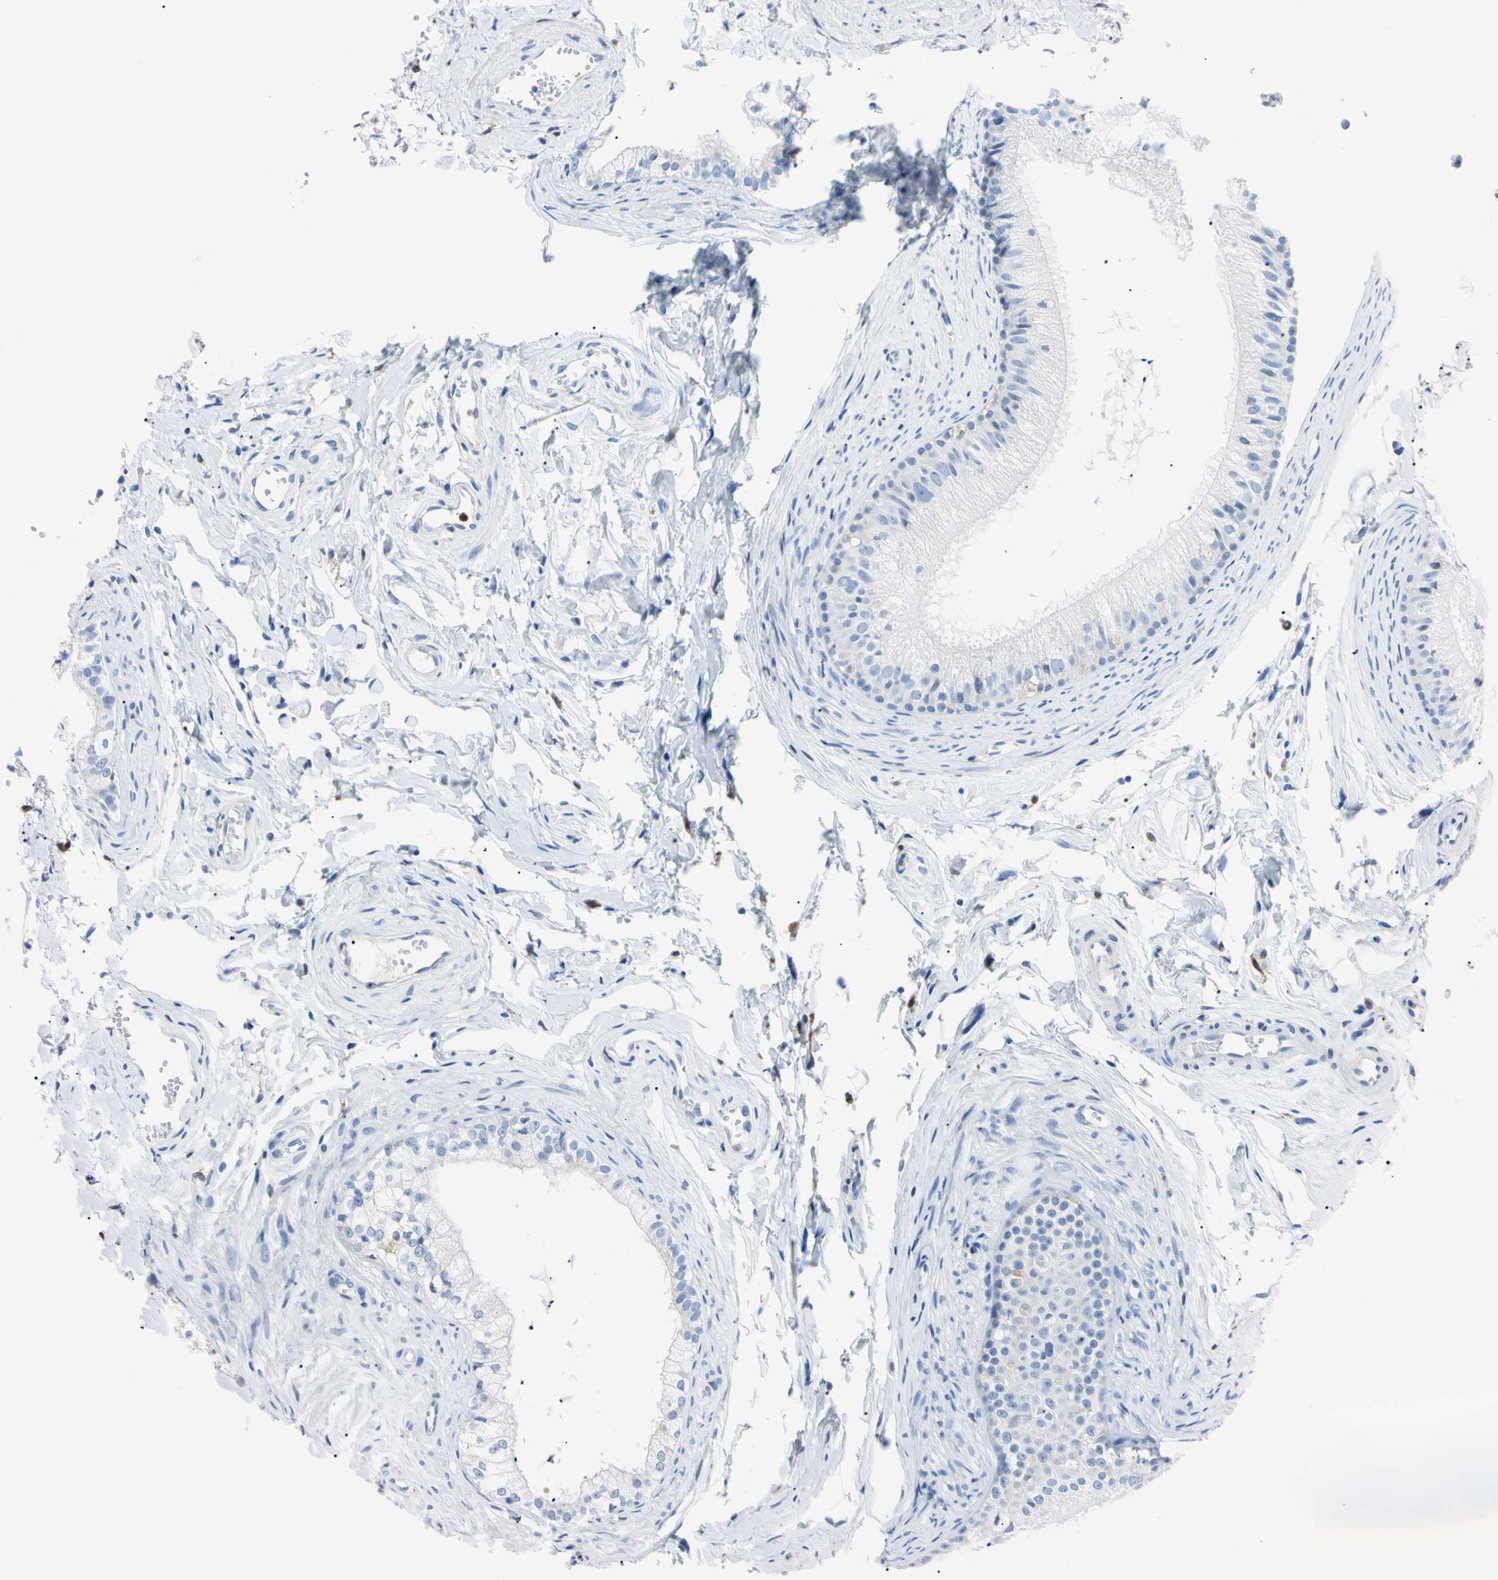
{"staining": {"intensity": "negative", "quantity": "none", "location": "none"}, "tissue": "epididymis", "cell_type": "Glandular cells", "image_type": "normal", "snomed": [{"axis": "morphology", "description": "Normal tissue, NOS"}, {"axis": "topography", "description": "Epididymis"}], "caption": "Immunohistochemistry of normal epididymis shows no staining in glandular cells.", "gene": "NCF4", "patient": {"sex": "male", "age": 56}}